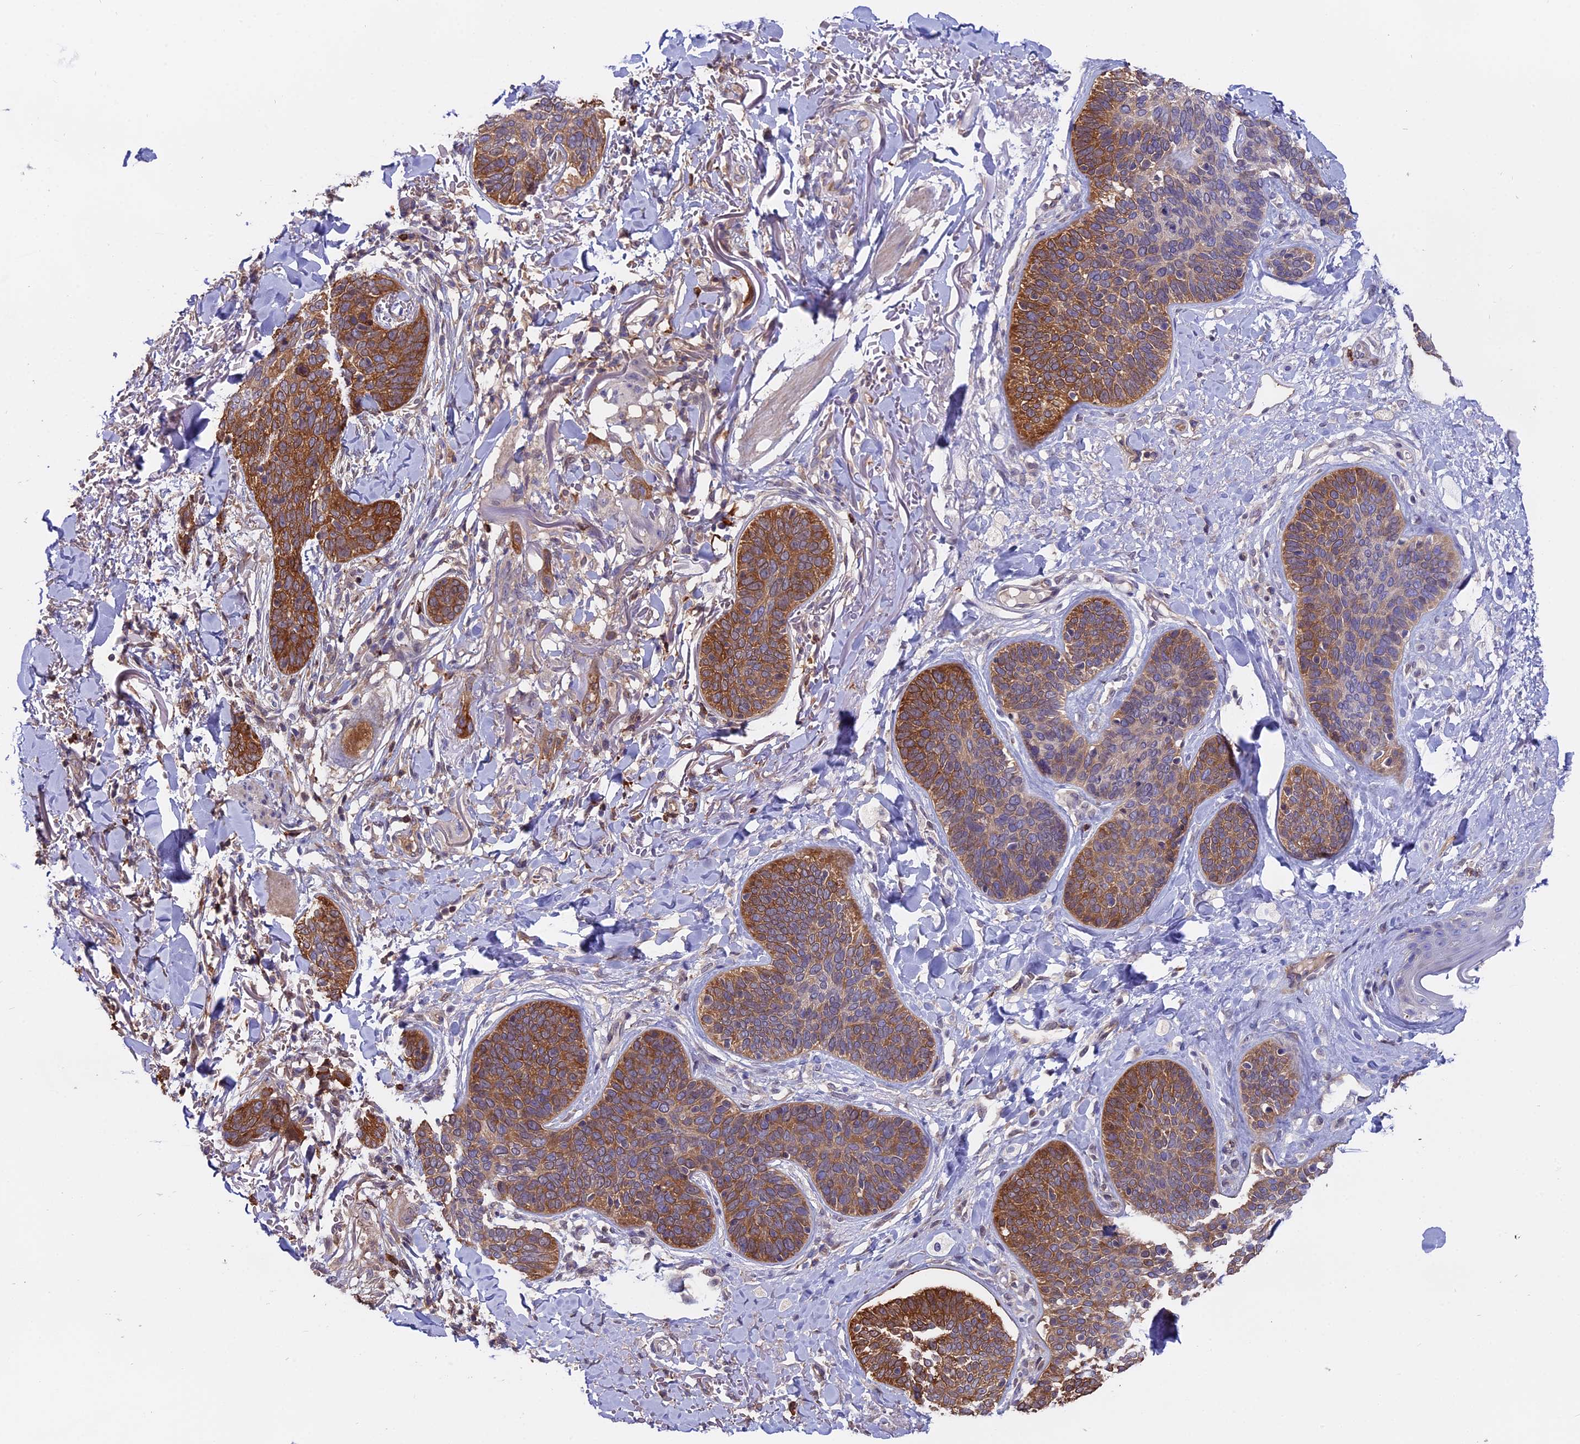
{"staining": {"intensity": "moderate", "quantity": ">75%", "location": "cytoplasmic/membranous"}, "tissue": "skin cancer", "cell_type": "Tumor cells", "image_type": "cancer", "snomed": [{"axis": "morphology", "description": "Basal cell carcinoma"}, {"axis": "topography", "description": "Skin"}], "caption": "This image exhibits immunohistochemistry staining of skin basal cell carcinoma, with medium moderate cytoplasmic/membranous staining in approximately >75% of tumor cells.", "gene": "FAM118B", "patient": {"sex": "male", "age": 85}}